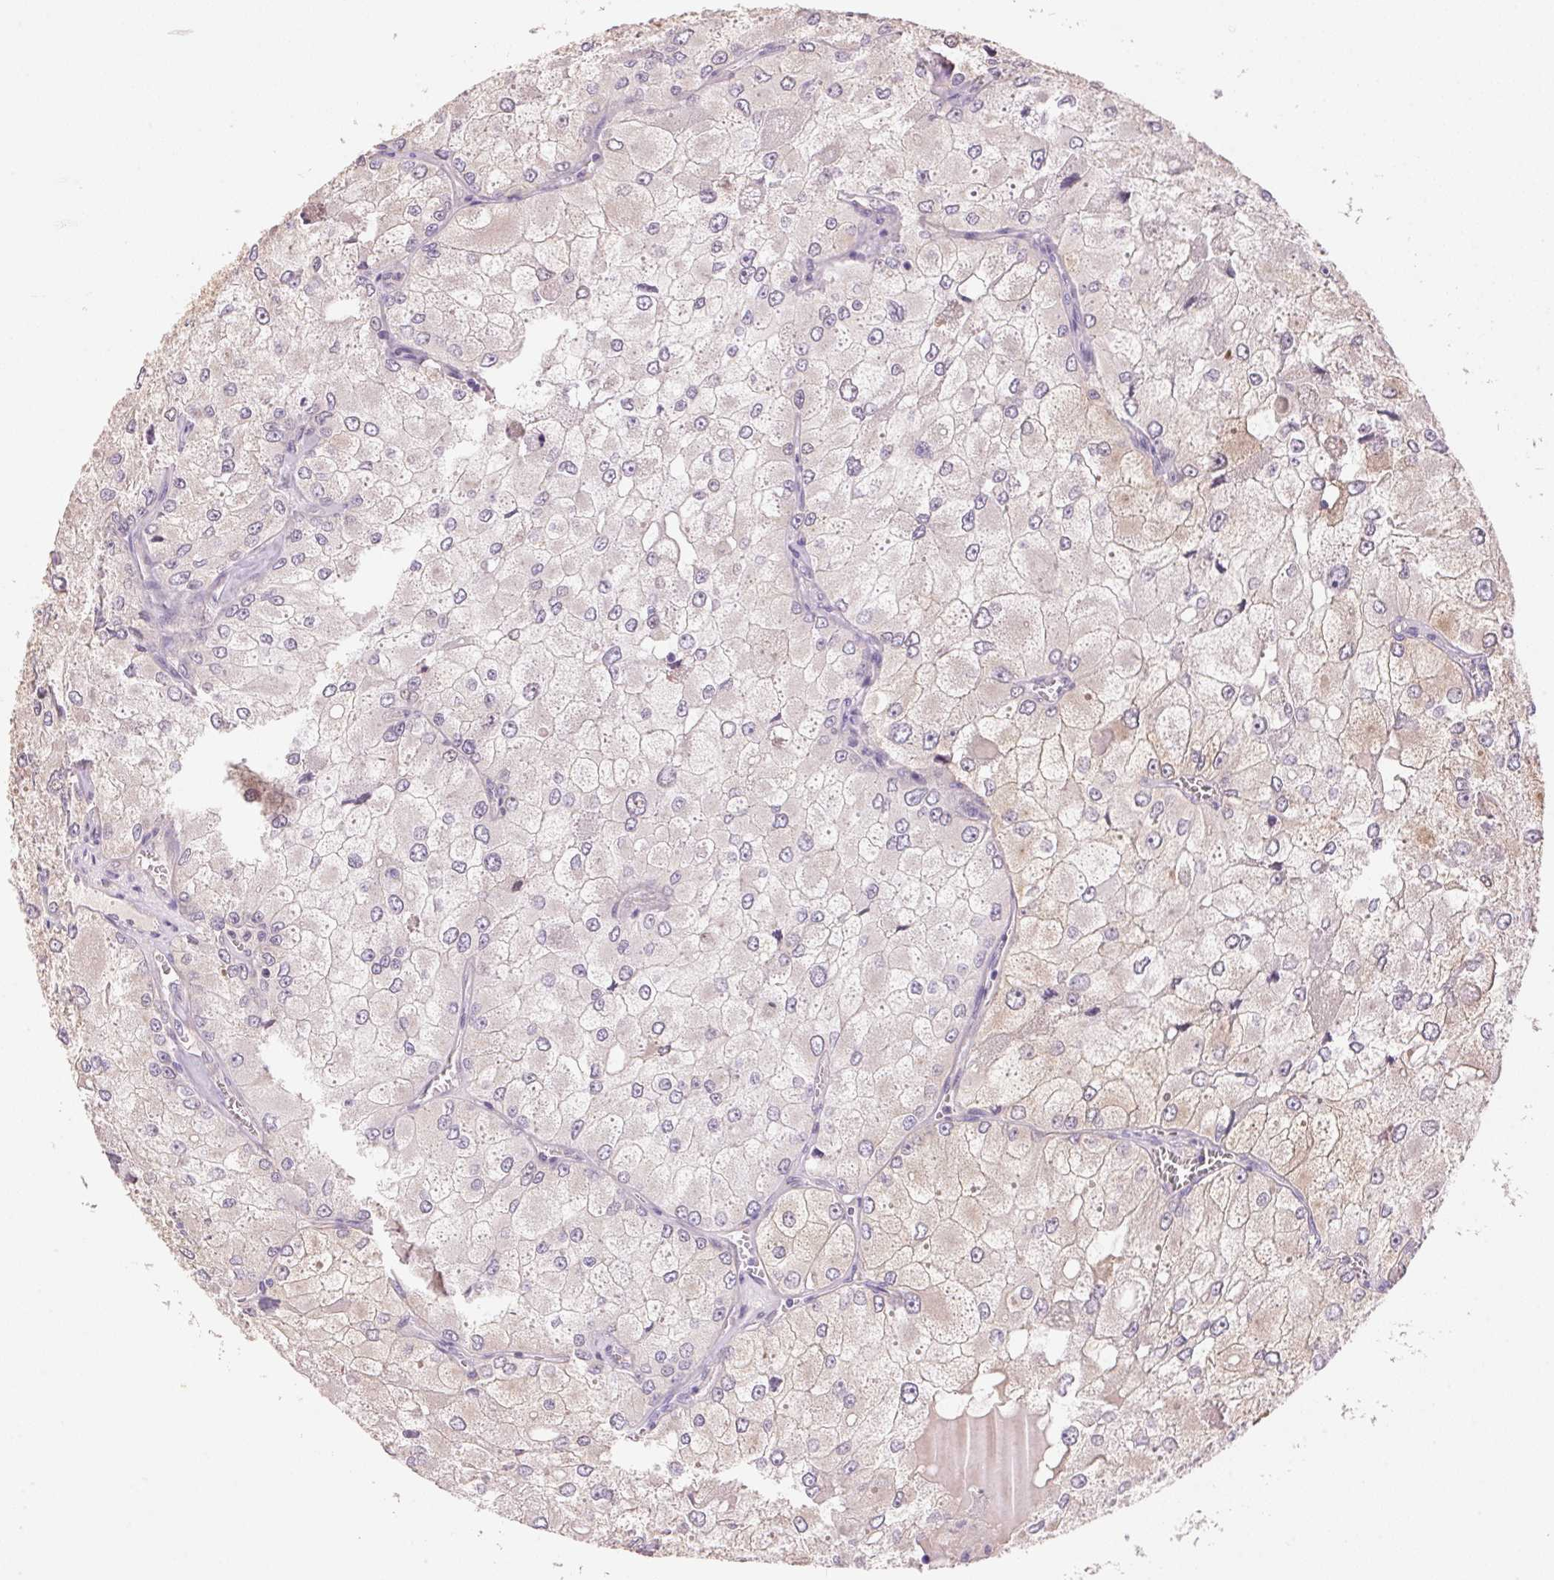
{"staining": {"intensity": "weak", "quantity": "25%-75%", "location": "cytoplasmic/membranous"}, "tissue": "renal cancer", "cell_type": "Tumor cells", "image_type": "cancer", "snomed": [{"axis": "morphology", "description": "Adenocarcinoma, NOS"}, {"axis": "topography", "description": "Kidney"}], "caption": "IHC (DAB) staining of renal cancer displays weak cytoplasmic/membranous protein positivity in approximately 25%-75% of tumor cells. (Stains: DAB (3,3'-diaminobenzidine) in brown, nuclei in blue, Microscopy: brightfield microscopy at high magnification).", "gene": "LYZL6", "patient": {"sex": "female", "age": 70}}